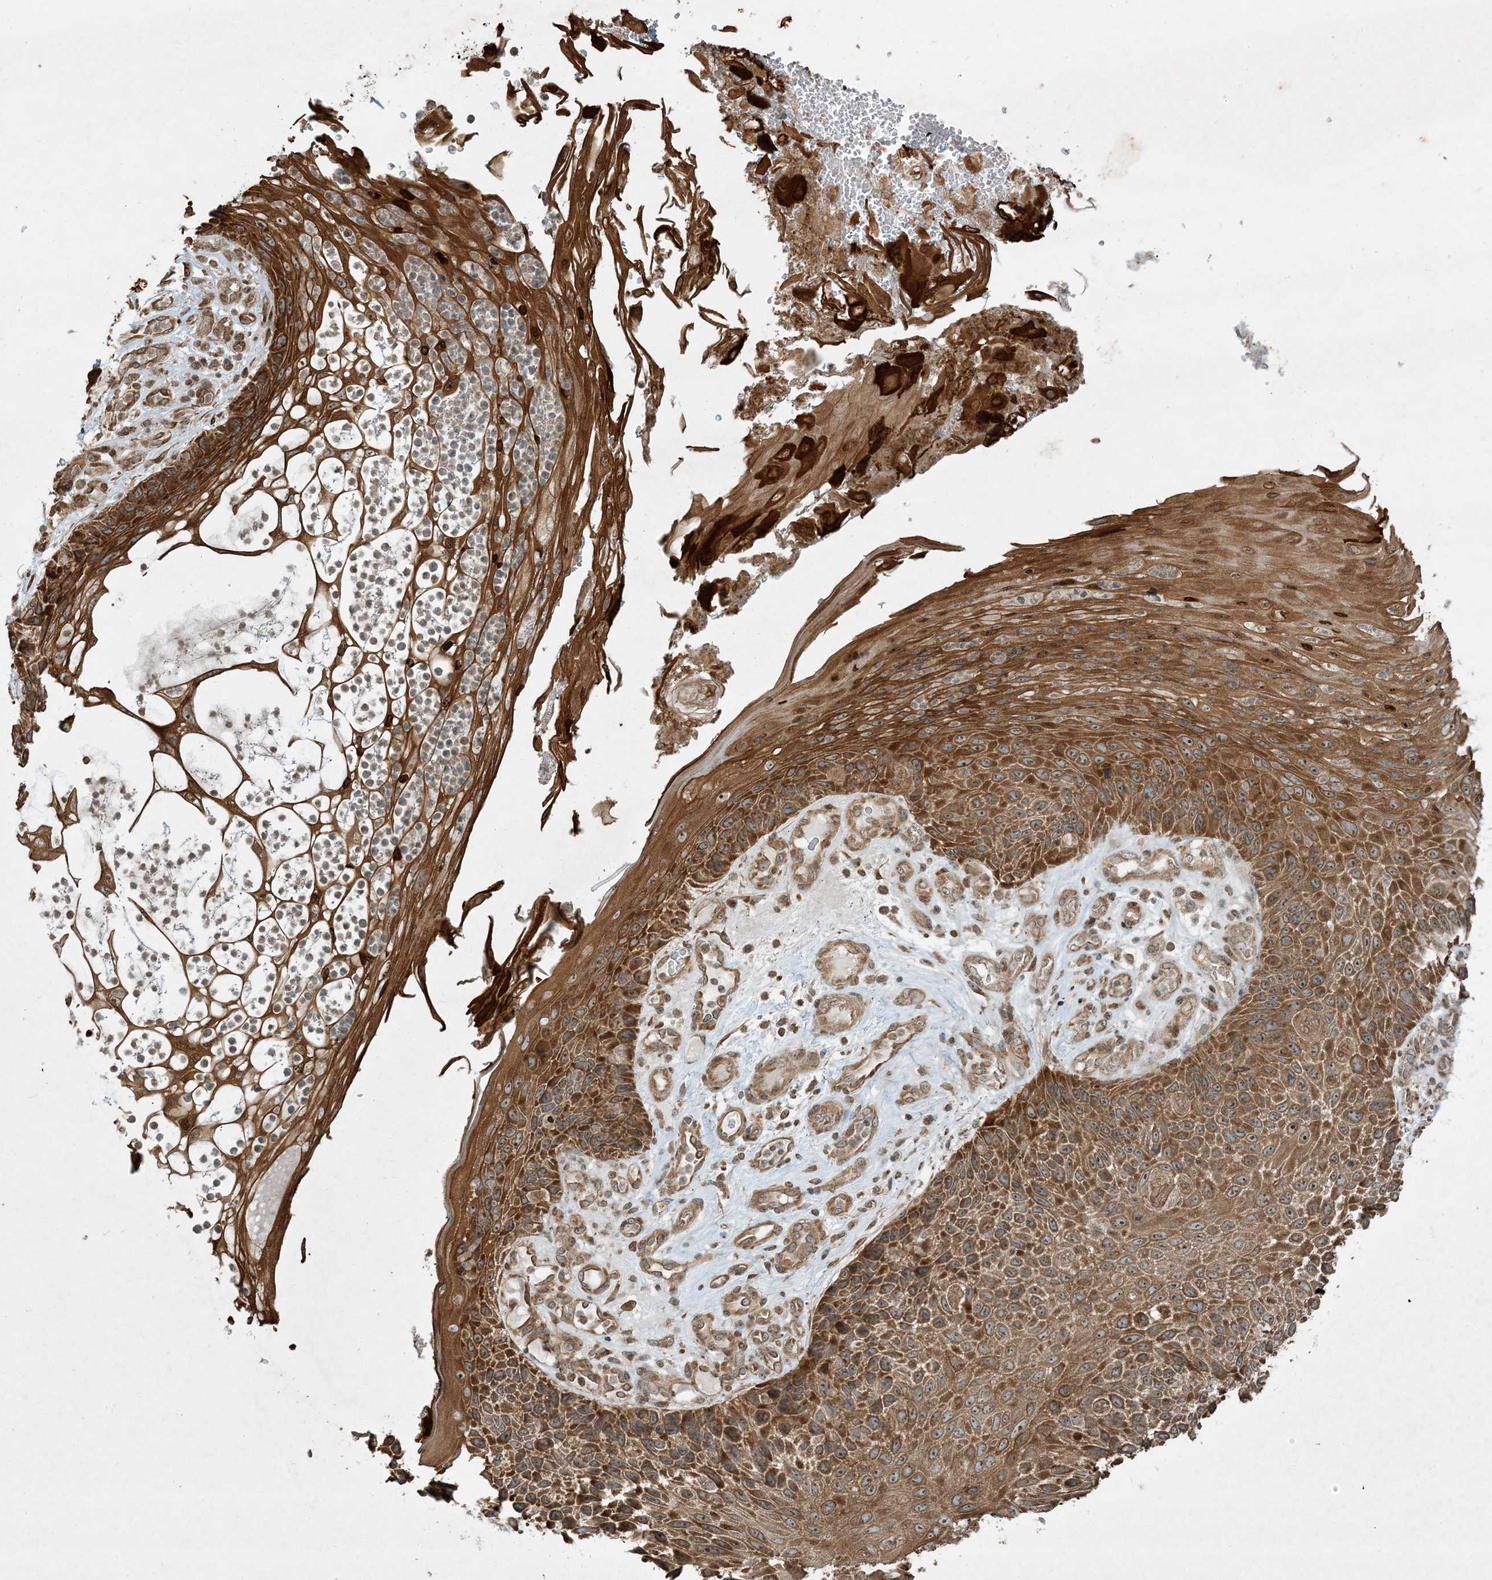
{"staining": {"intensity": "moderate", "quantity": ">75%", "location": "cytoplasmic/membranous"}, "tissue": "skin cancer", "cell_type": "Tumor cells", "image_type": "cancer", "snomed": [{"axis": "morphology", "description": "Squamous cell carcinoma, NOS"}, {"axis": "topography", "description": "Skin"}], "caption": "Skin squamous cell carcinoma stained for a protein (brown) reveals moderate cytoplasmic/membranous positive expression in about >75% of tumor cells.", "gene": "COMMD8", "patient": {"sex": "female", "age": 88}}